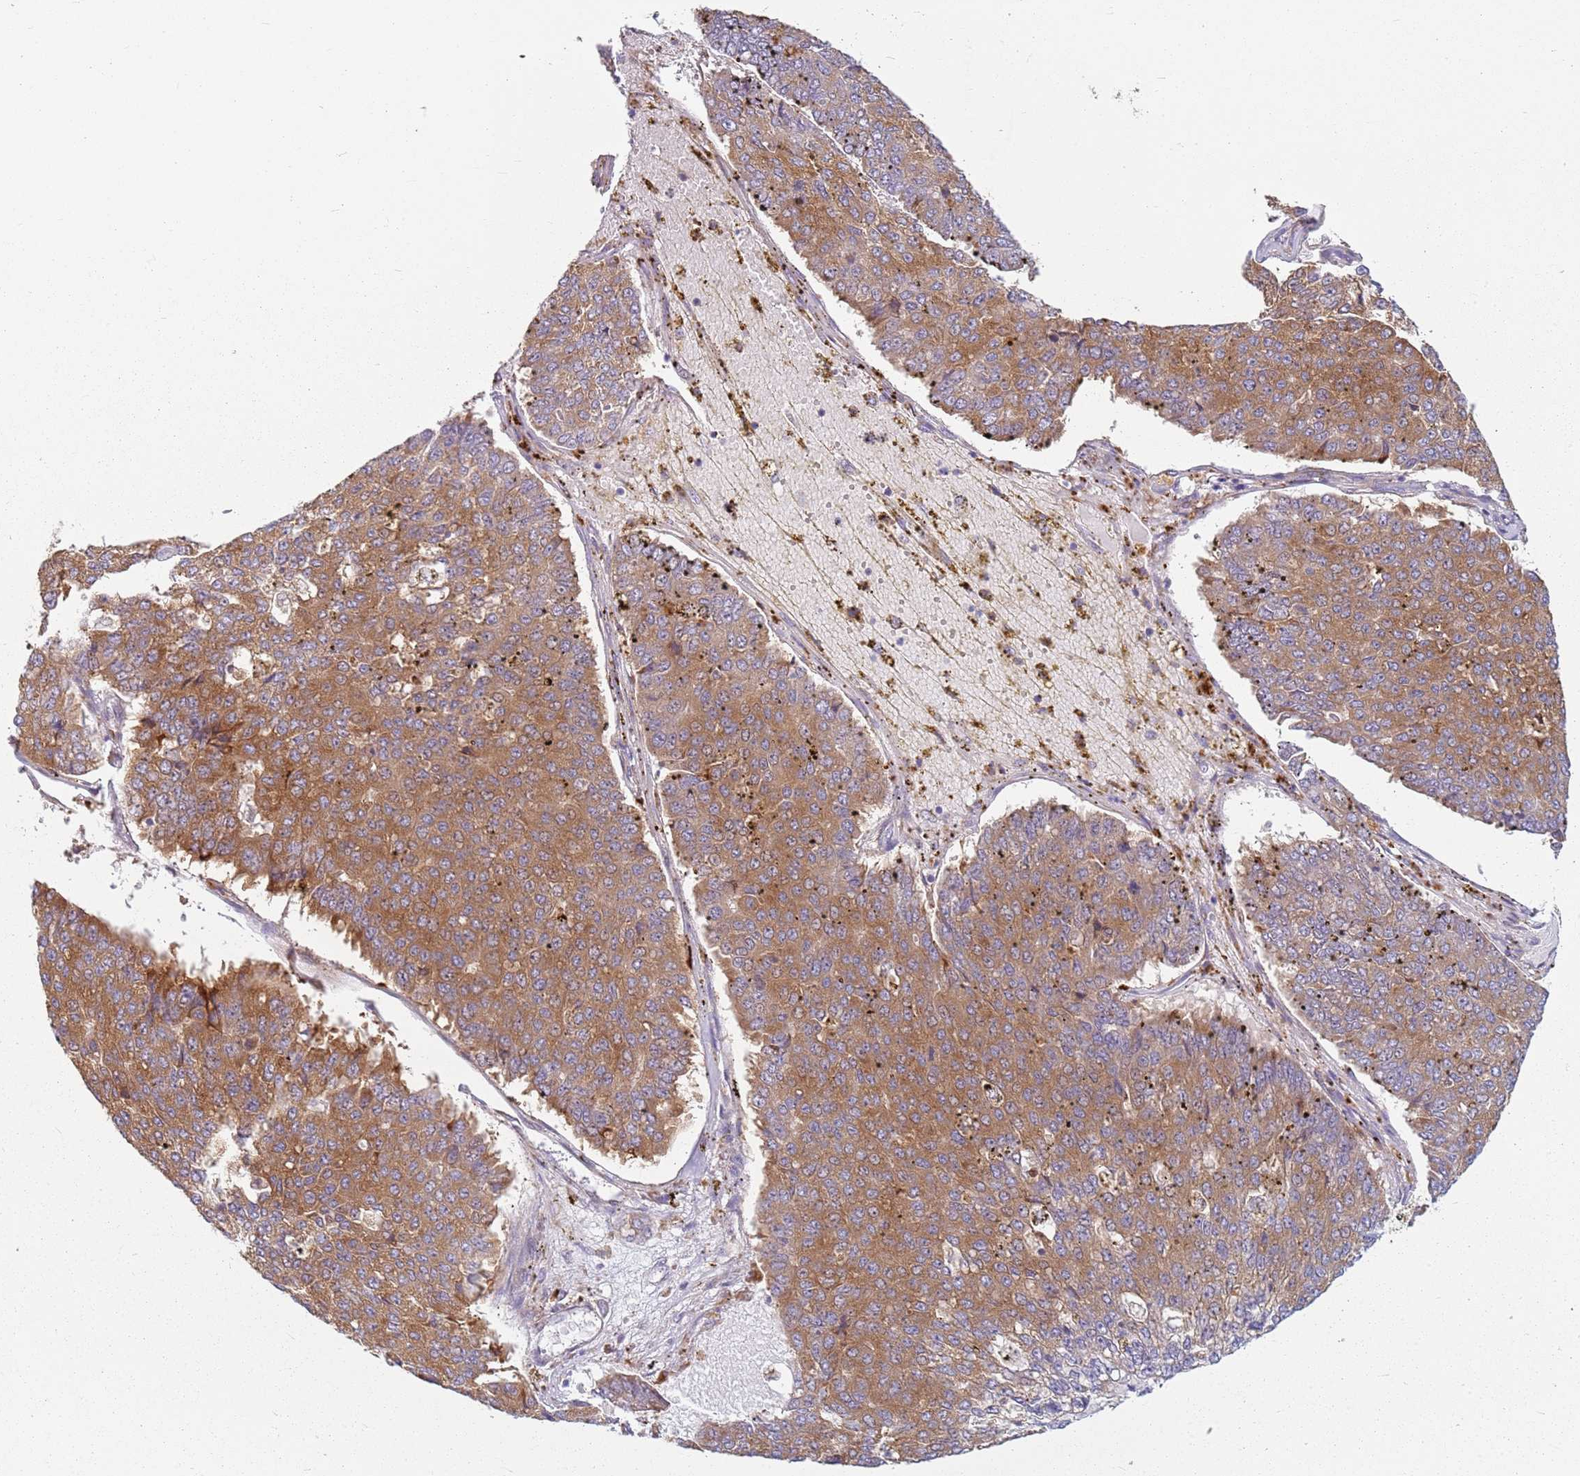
{"staining": {"intensity": "moderate", "quantity": ">75%", "location": "cytoplasmic/membranous"}, "tissue": "pancreatic cancer", "cell_type": "Tumor cells", "image_type": "cancer", "snomed": [{"axis": "morphology", "description": "Adenocarcinoma, NOS"}, {"axis": "topography", "description": "Pancreas"}], "caption": "This is an image of immunohistochemistry (IHC) staining of pancreatic cancer (adenocarcinoma), which shows moderate staining in the cytoplasmic/membranous of tumor cells.", "gene": "RPS28", "patient": {"sex": "male", "age": 50}}